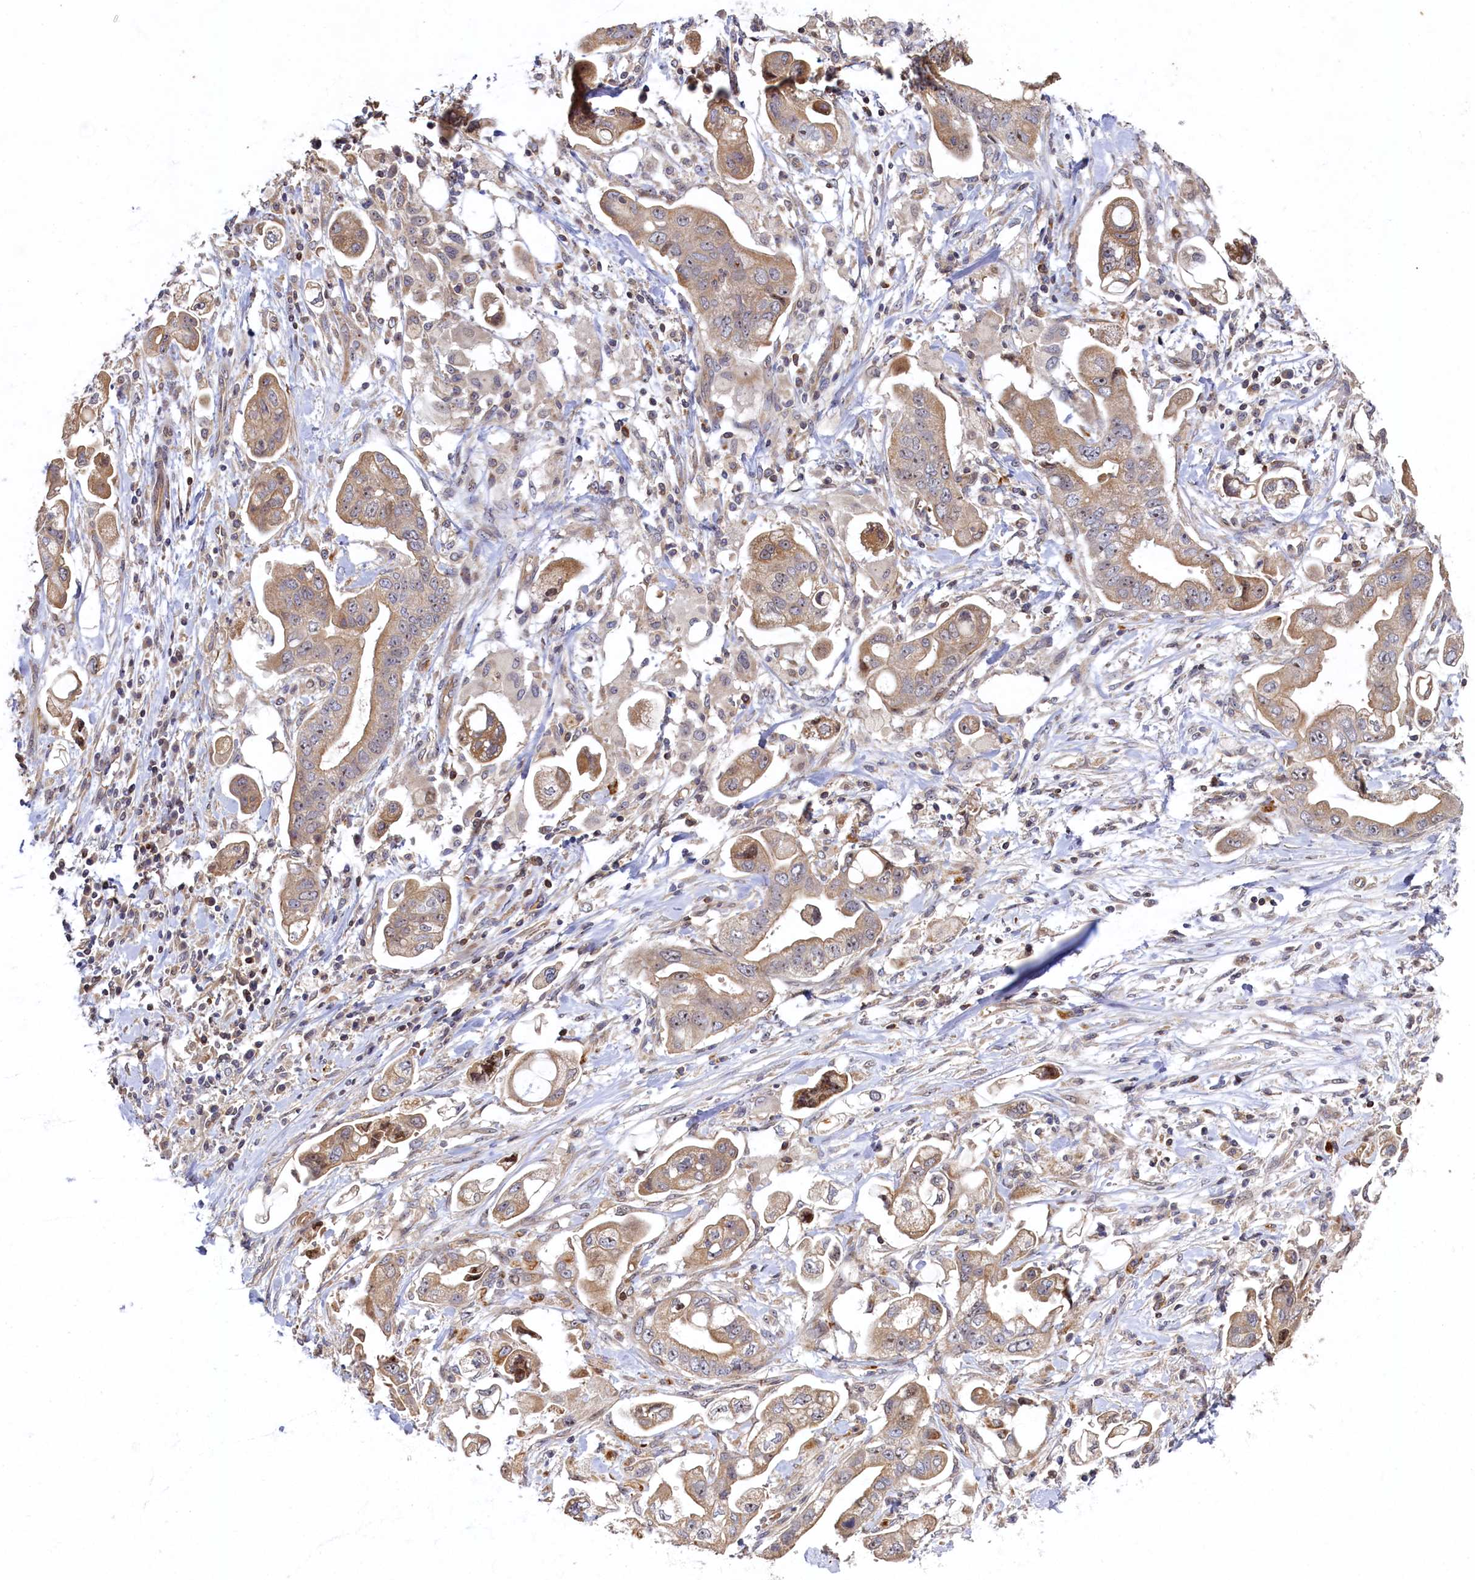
{"staining": {"intensity": "weak", "quantity": ">75%", "location": "cytoplasmic/membranous"}, "tissue": "stomach cancer", "cell_type": "Tumor cells", "image_type": "cancer", "snomed": [{"axis": "morphology", "description": "Adenocarcinoma, NOS"}, {"axis": "topography", "description": "Stomach"}], "caption": "Protein staining of adenocarcinoma (stomach) tissue displays weak cytoplasmic/membranous expression in about >75% of tumor cells.", "gene": "CEP20", "patient": {"sex": "male", "age": 62}}